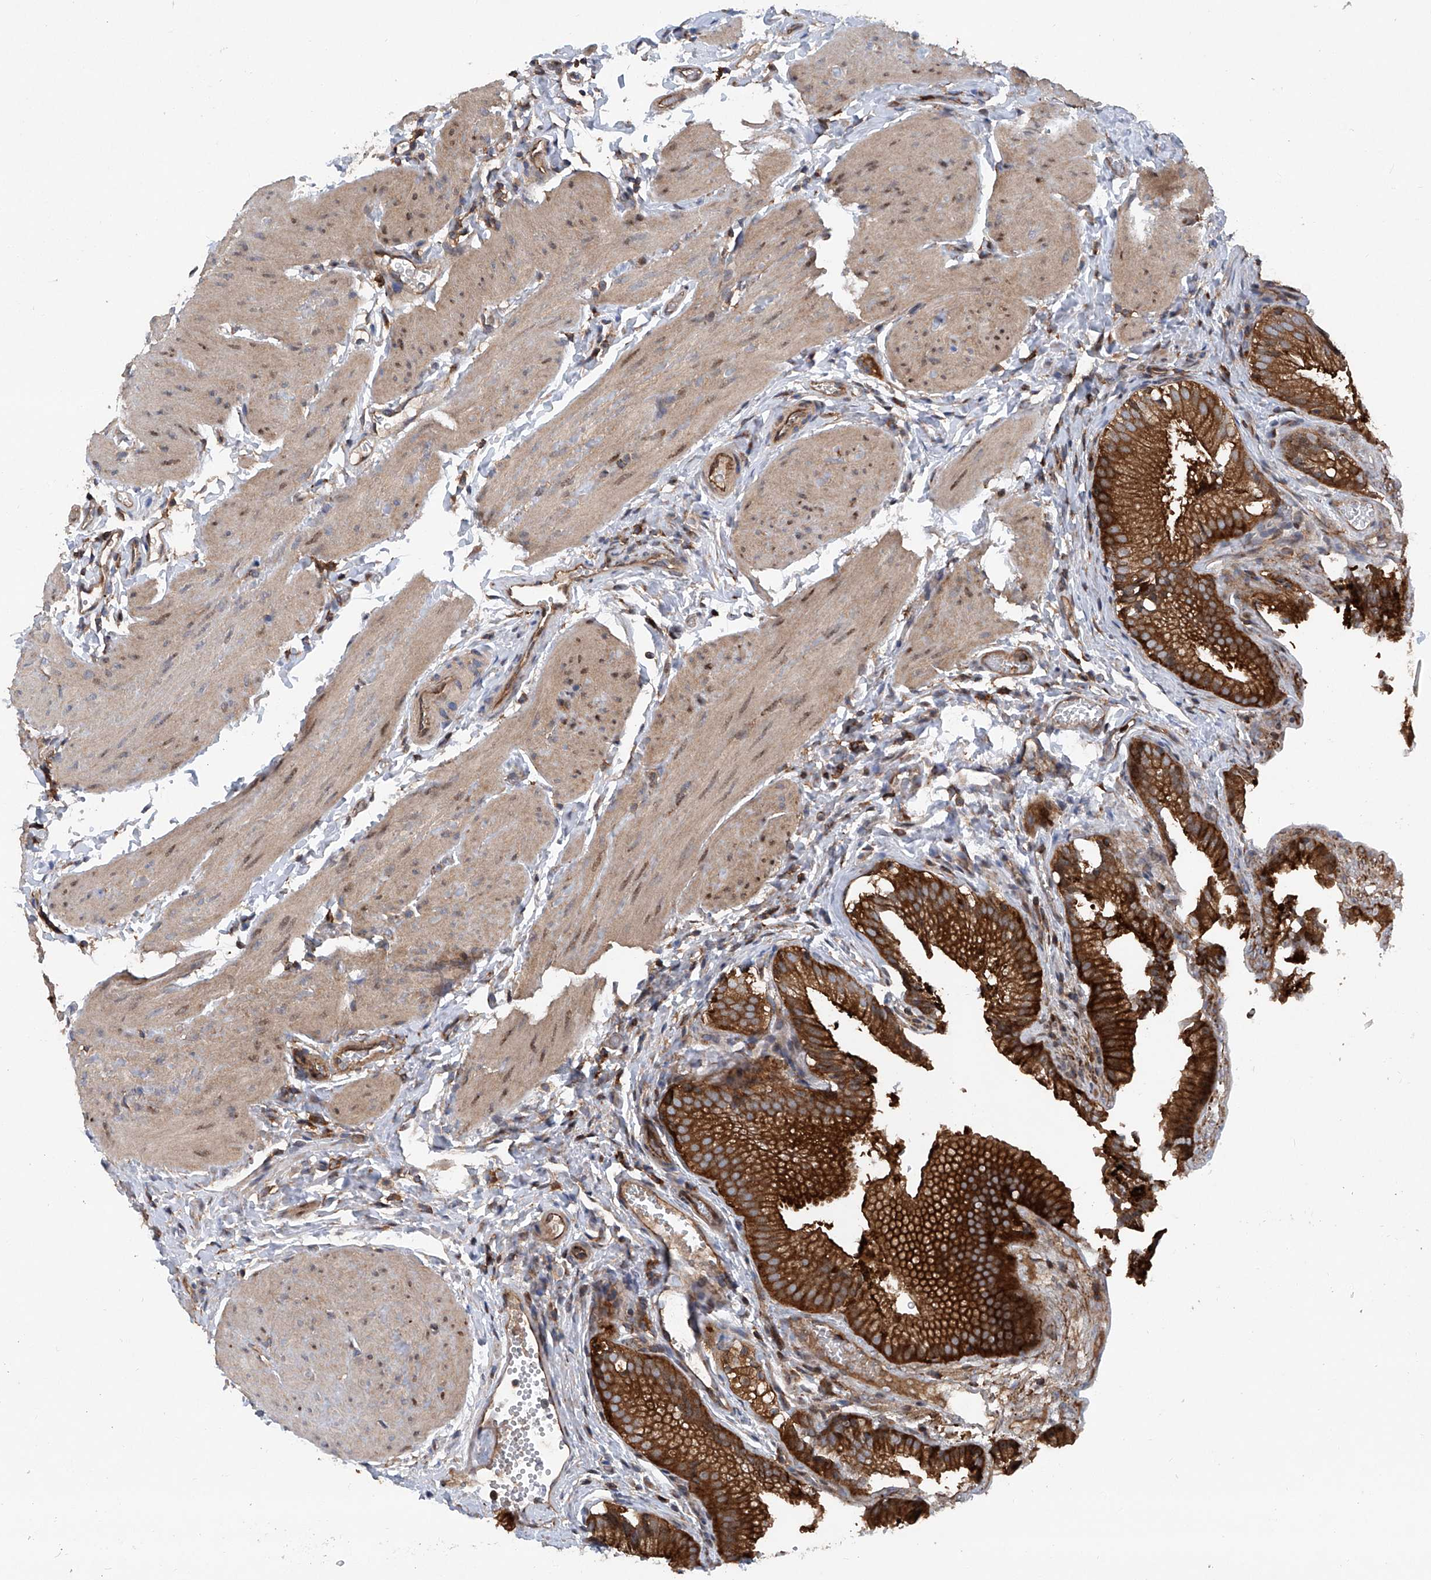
{"staining": {"intensity": "strong", "quantity": ">75%", "location": "cytoplasmic/membranous"}, "tissue": "gallbladder", "cell_type": "Glandular cells", "image_type": "normal", "snomed": [{"axis": "morphology", "description": "Normal tissue, NOS"}, {"axis": "topography", "description": "Gallbladder"}], "caption": "About >75% of glandular cells in unremarkable gallbladder show strong cytoplasmic/membranous protein positivity as visualized by brown immunohistochemical staining.", "gene": "SMAP1", "patient": {"sex": "female", "age": 30}}